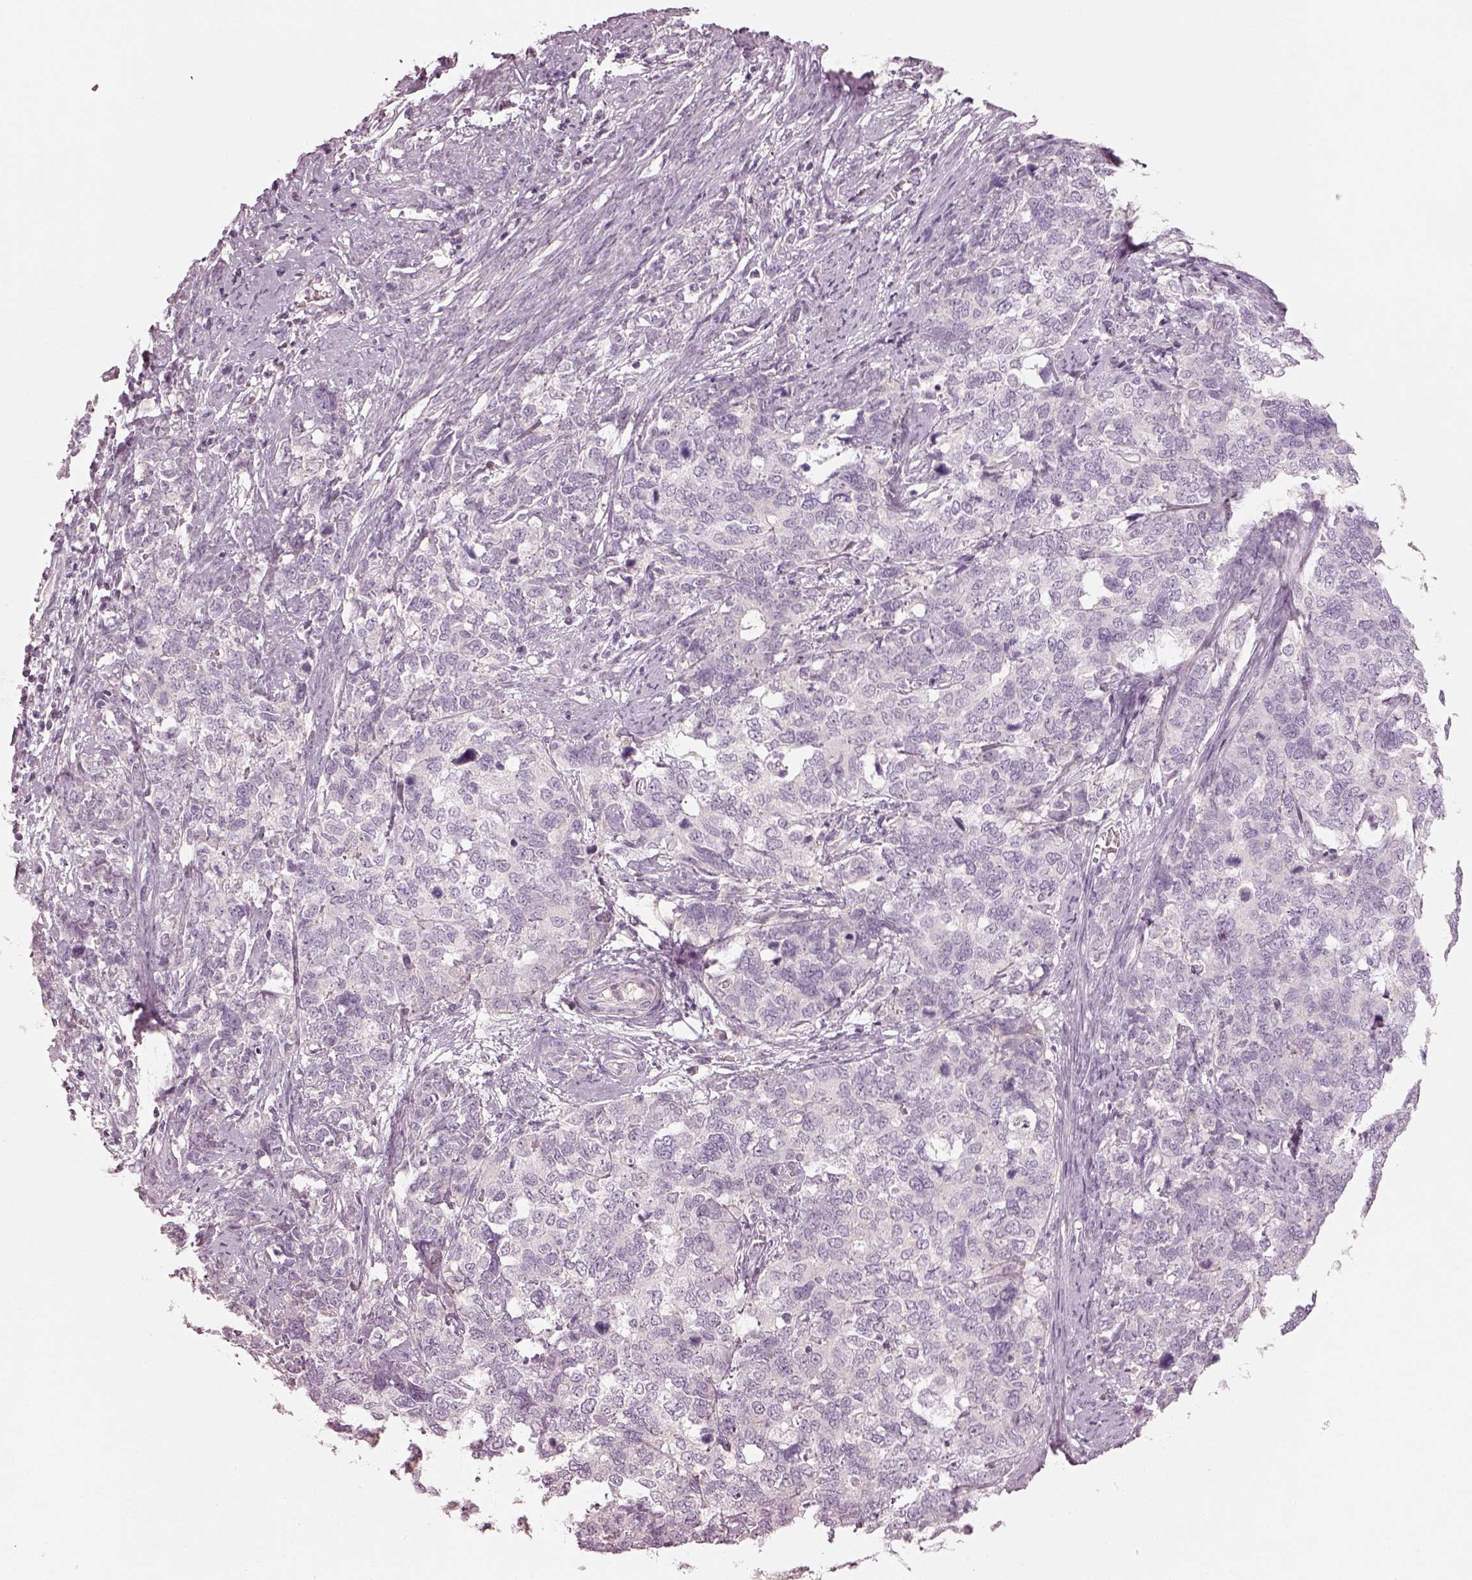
{"staining": {"intensity": "negative", "quantity": "none", "location": "none"}, "tissue": "cervical cancer", "cell_type": "Tumor cells", "image_type": "cancer", "snomed": [{"axis": "morphology", "description": "Squamous cell carcinoma, NOS"}, {"axis": "topography", "description": "Cervix"}], "caption": "An image of human cervical cancer (squamous cell carcinoma) is negative for staining in tumor cells. (Immunohistochemistry (ihc), brightfield microscopy, high magnification).", "gene": "SPATA6L", "patient": {"sex": "female", "age": 63}}